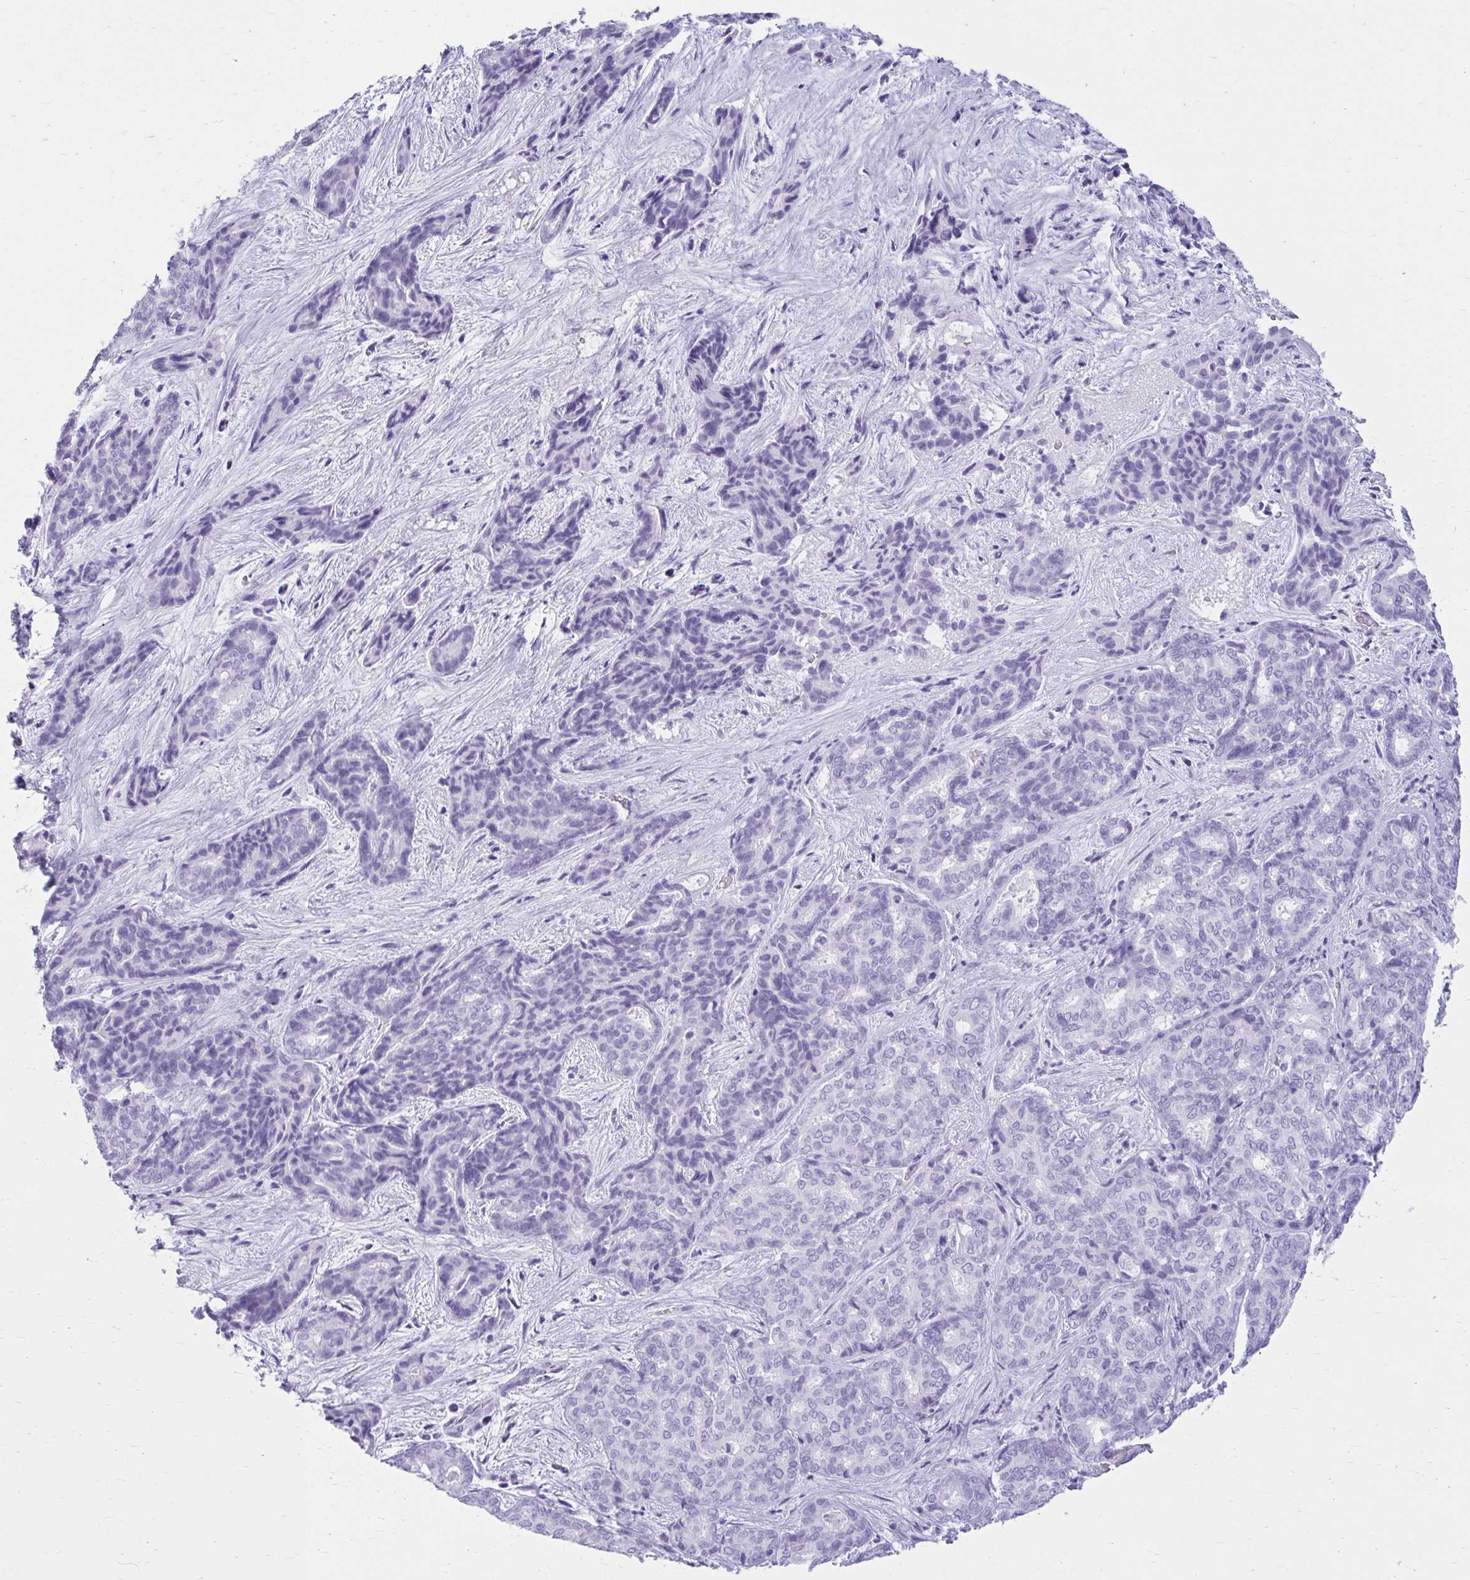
{"staining": {"intensity": "negative", "quantity": "none", "location": "none"}, "tissue": "liver cancer", "cell_type": "Tumor cells", "image_type": "cancer", "snomed": [{"axis": "morphology", "description": "Cholangiocarcinoma"}, {"axis": "topography", "description": "Liver"}], "caption": "An immunohistochemistry micrograph of liver cholangiocarcinoma is shown. There is no staining in tumor cells of liver cholangiocarcinoma.", "gene": "ATP4B", "patient": {"sex": "female", "age": 64}}